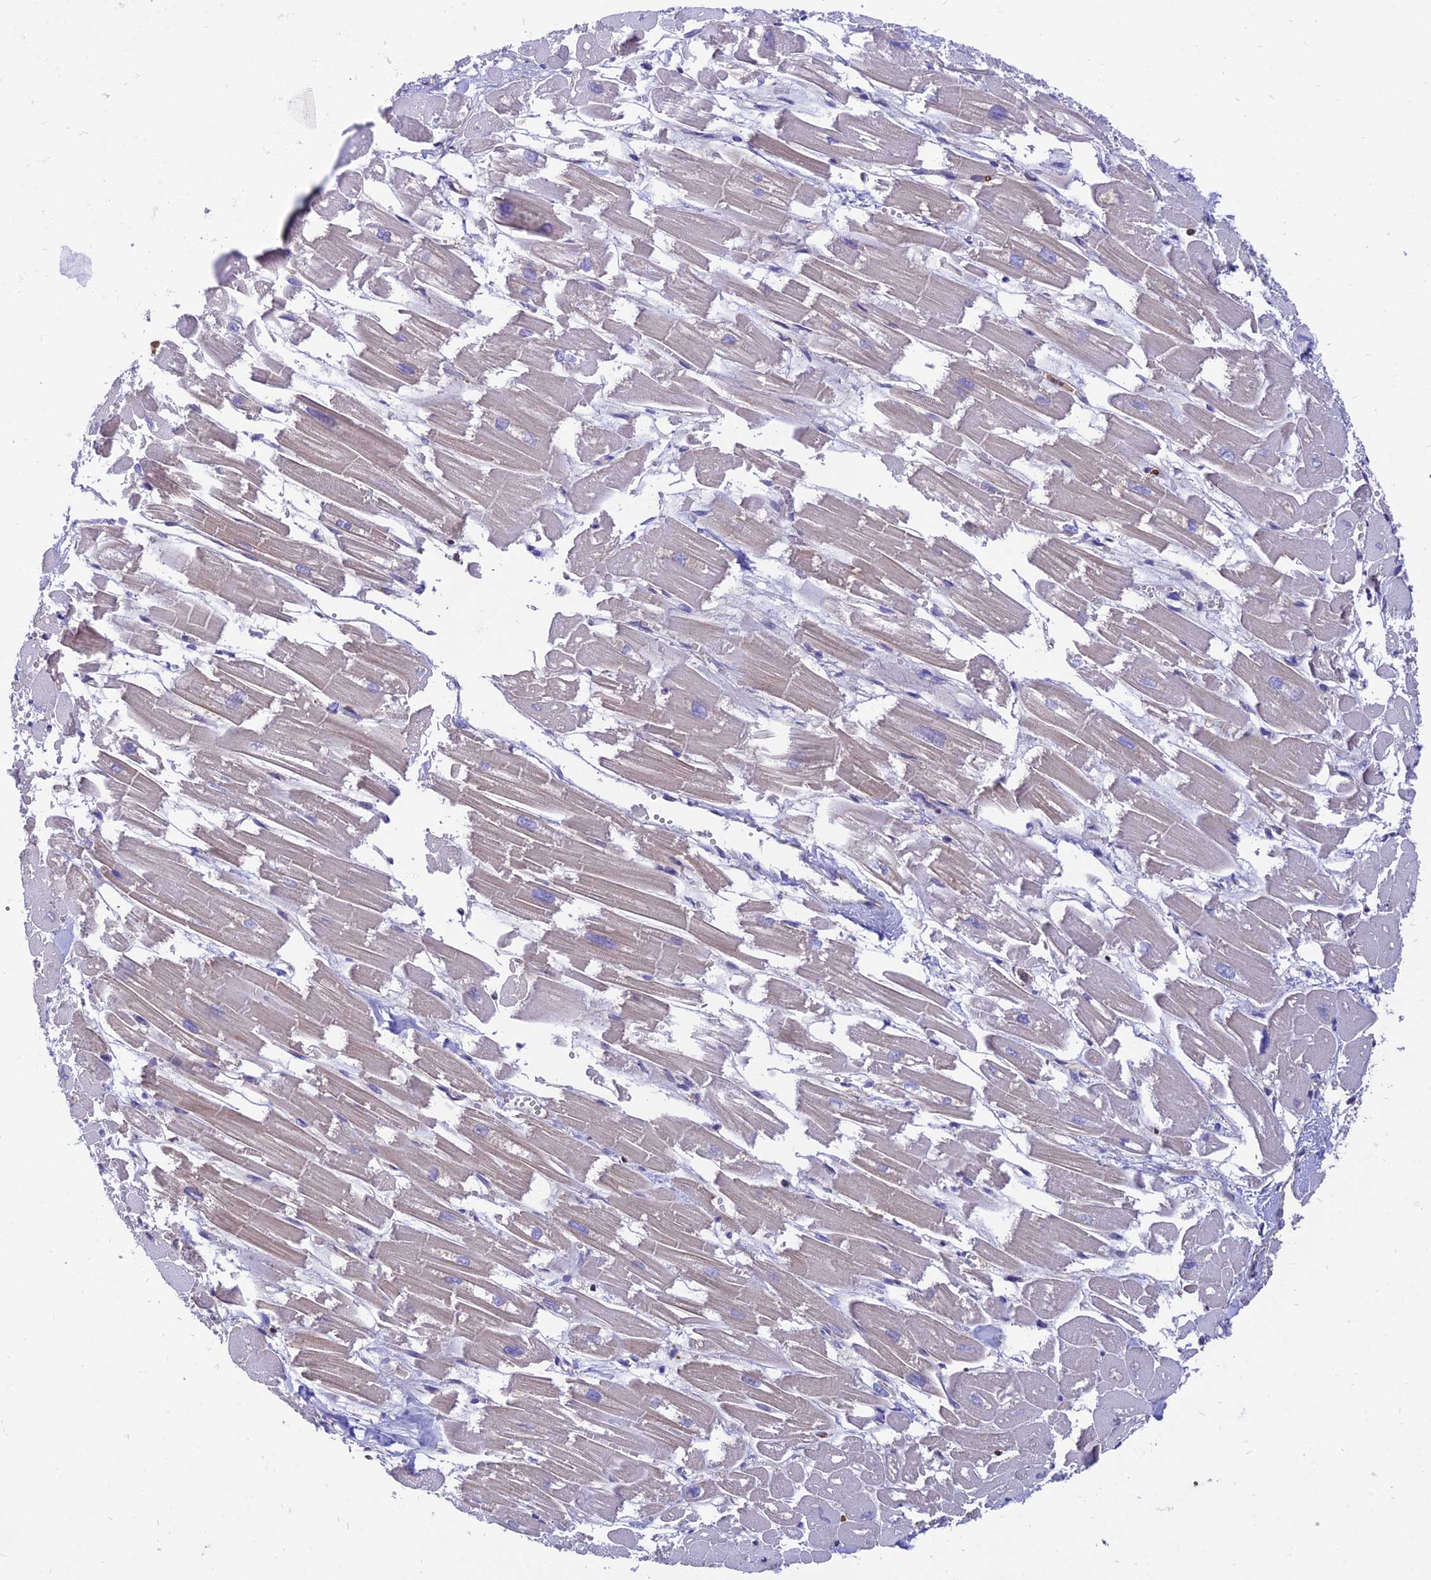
{"staining": {"intensity": "moderate", "quantity": "<25%", "location": "cytoplasmic/membranous"}, "tissue": "heart muscle", "cell_type": "Cardiomyocytes", "image_type": "normal", "snomed": [{"axis": "morphology", "description": "Normal tissue, NOS"}, {"axis": "topography", "description": "Heart"}], "caption": "Normal heart muscle was stained to show a protein in brown. There is low levels of moderate cytoplasmic/membranous staining in about <25% of cardiomyocytes. The staining was performed using DAB, with brown indicating positive protein expression. Nuclei are stained blue with hematoxylin.", "gene": "SREK1IP1", "patient": {"sex": "male", "age": 54}}